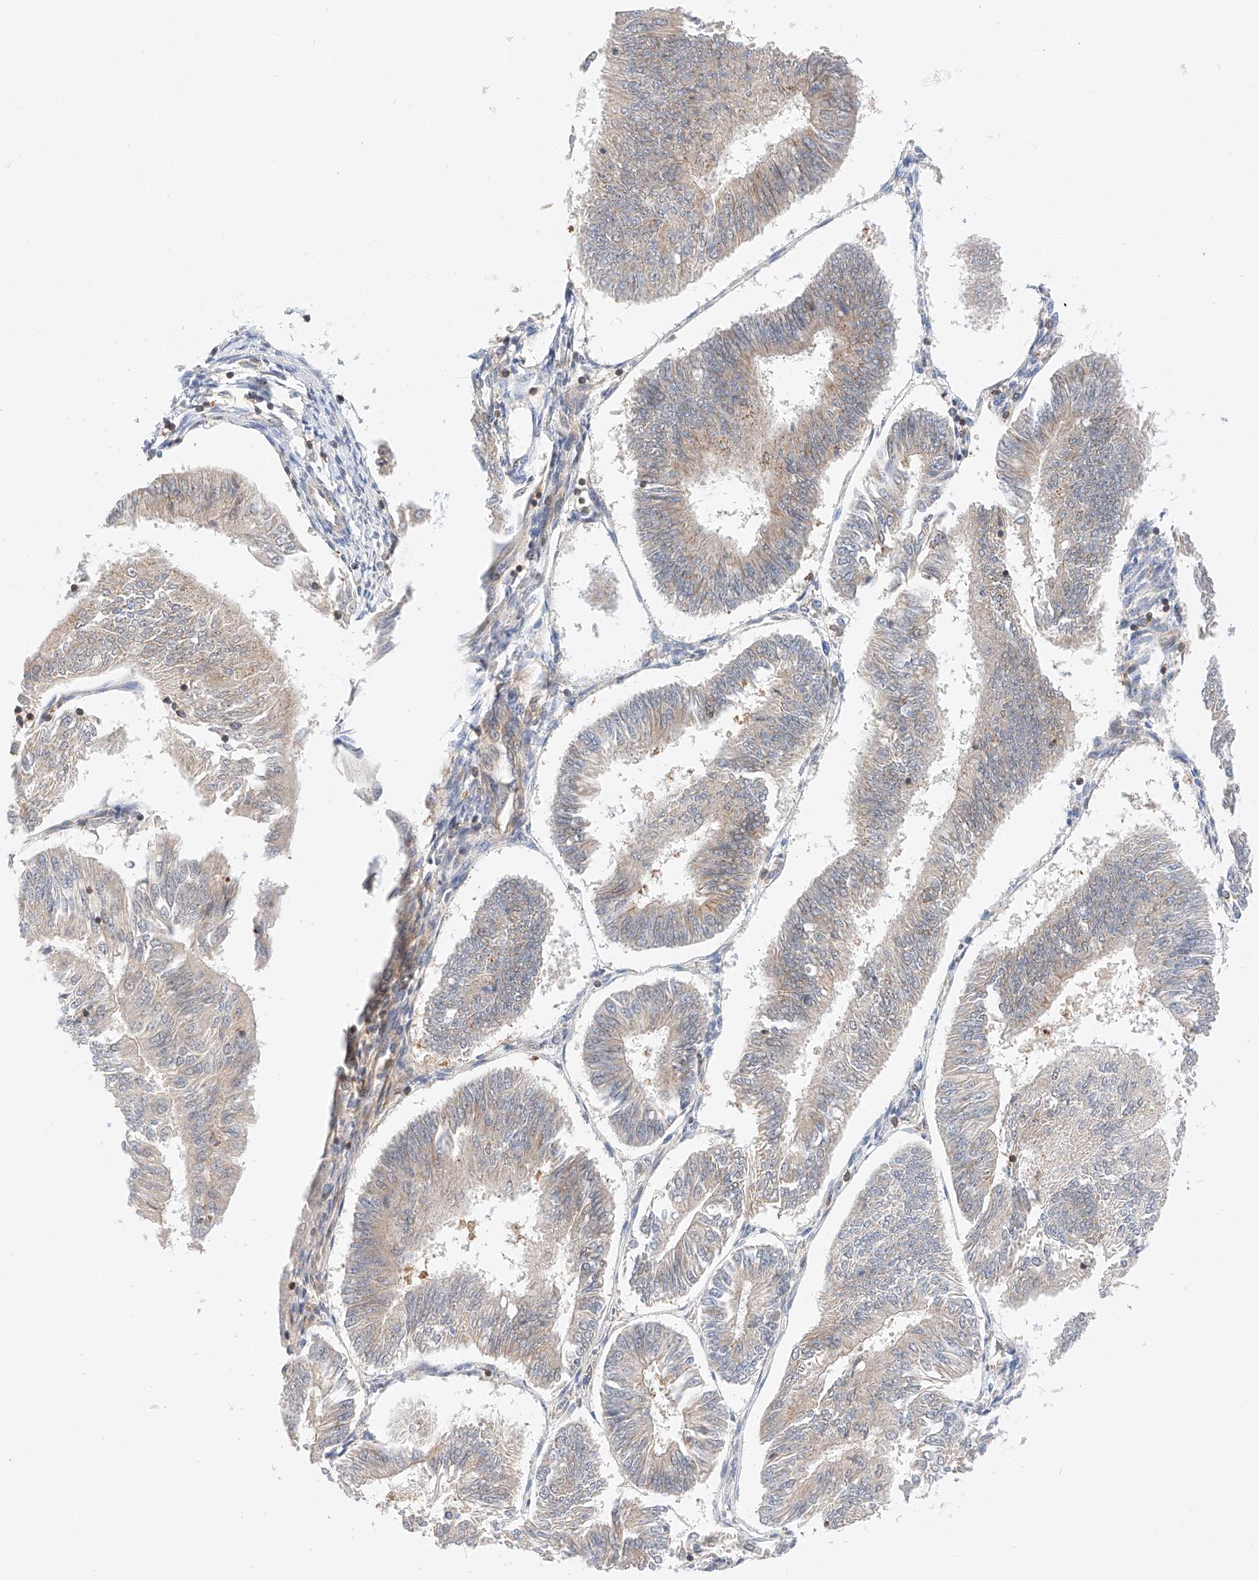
{"staining": {"intensity": "weak", "quantity": "25%-75%", "location": "cytoplasmic/membranous"}, "tissue": "endometrial cancer", "cell_type": "Tumor cells", "image_type": "cancer", "snomed": [{"axis": "morphology", "description": "Adenocarcinoma, NOS"}, {"axis": "topography", "description": "Endometrium"}], "caption": "Brown immunohistochemical staining in human endometrial cancer (adenocarcinoma) displays weak cytoplasmic/membranous expression in approximately 25%-75% of tumor cells.", "gene": "MFN2", "patient": {"sex": "female", "age": 58}}